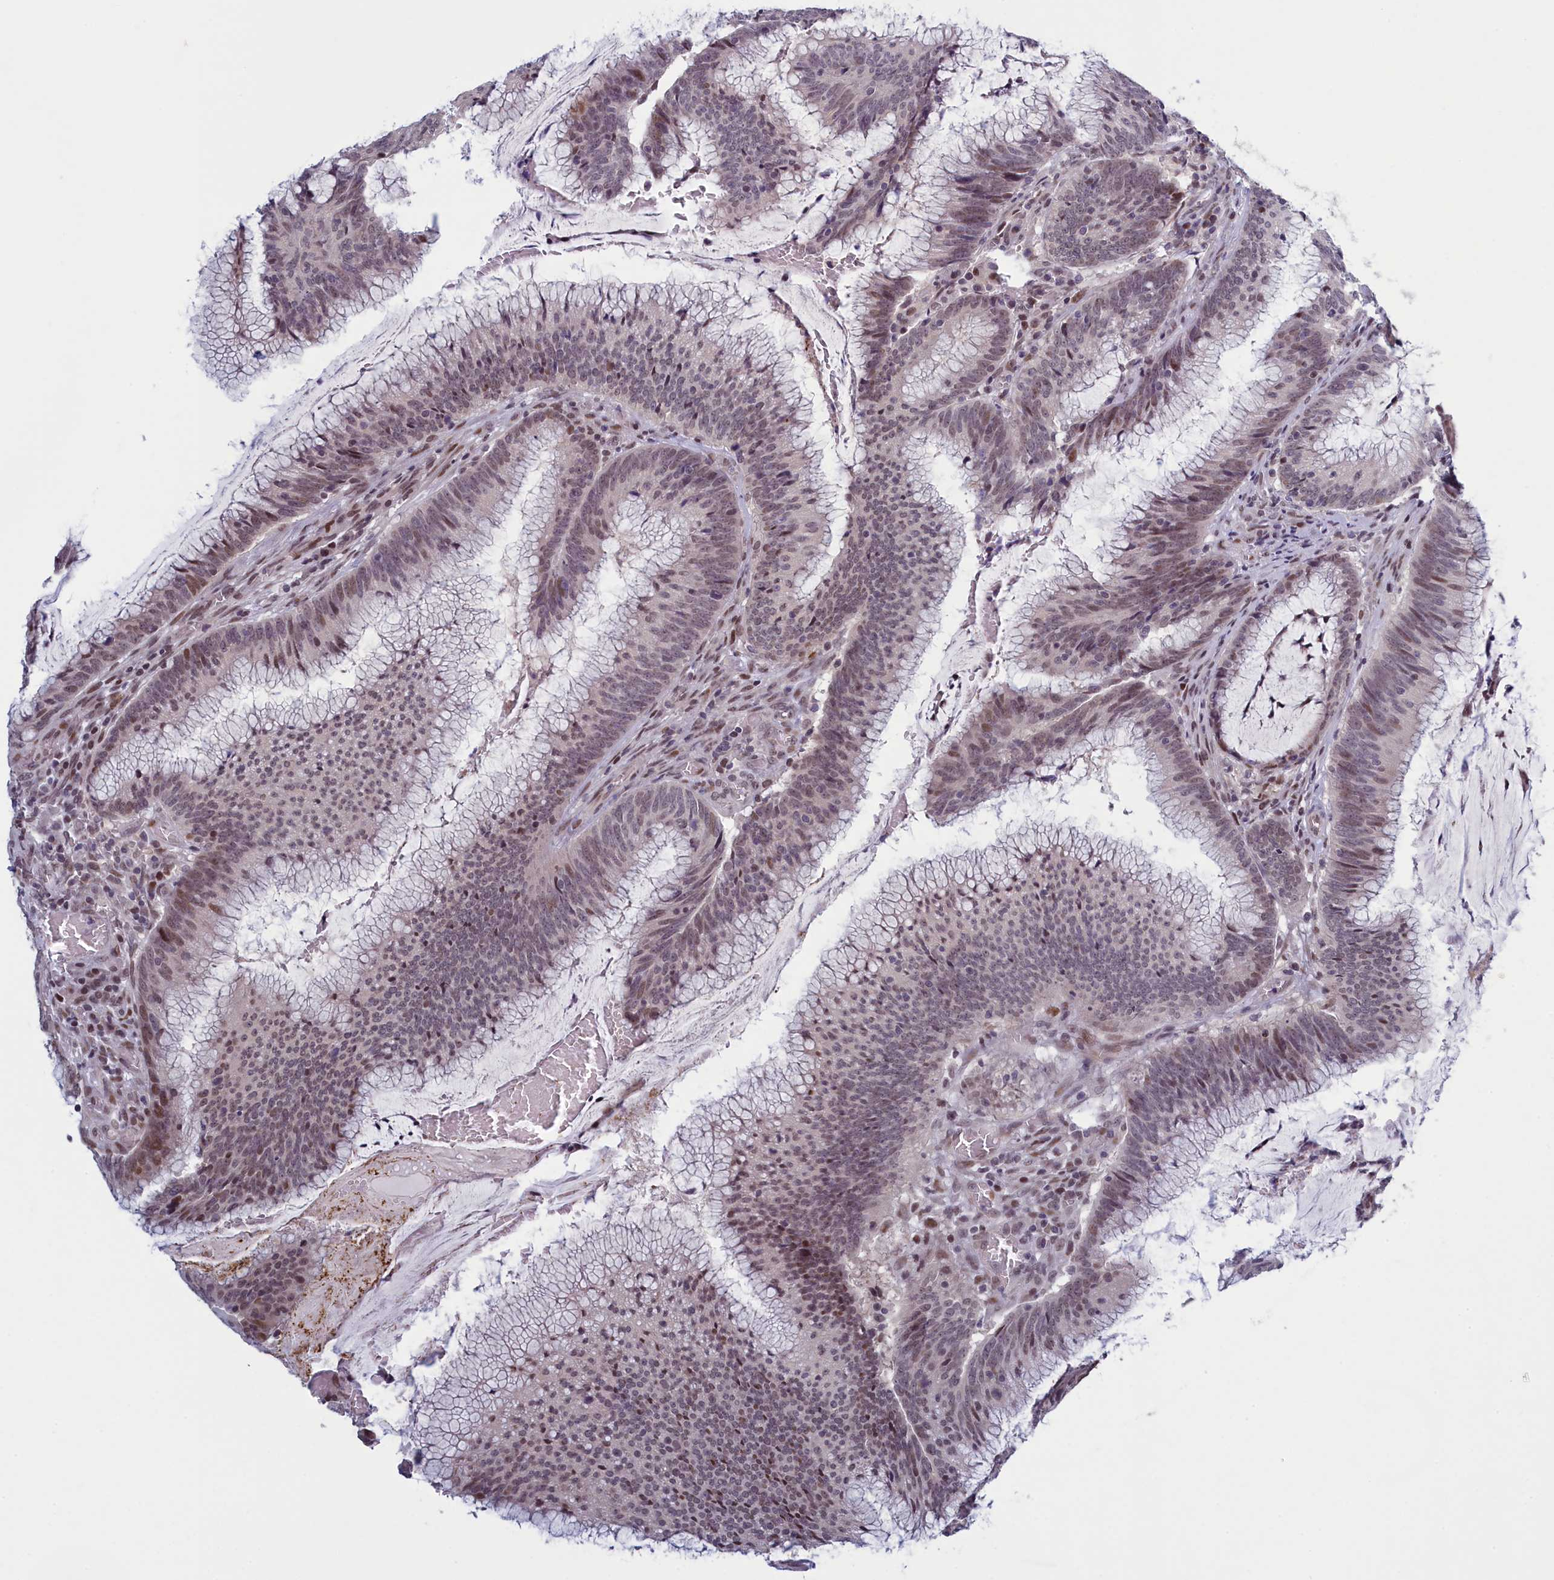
{"staining": {"intensity": "moderate", "quantity": "<25%", "location": "nuclear"}, "tissue": "colorectal cancer", "cell_type": "Tumor cells", "image_type": "cancer", "snomed": [{"axis": "morphology", "description": "Adenocarcinoma, NOS"}, {"axis": "topography", "description": "Rectum"}], "caption": "Protein expression analysis of human colorectal cancer (adenocarcinoma) reveals moderate nuclear positivity in approximately <25% of tumor cells. Nuclei are stained in blue.", "gene": "ATF7IP2", "patient": {"sex": "female", "age": 77}}